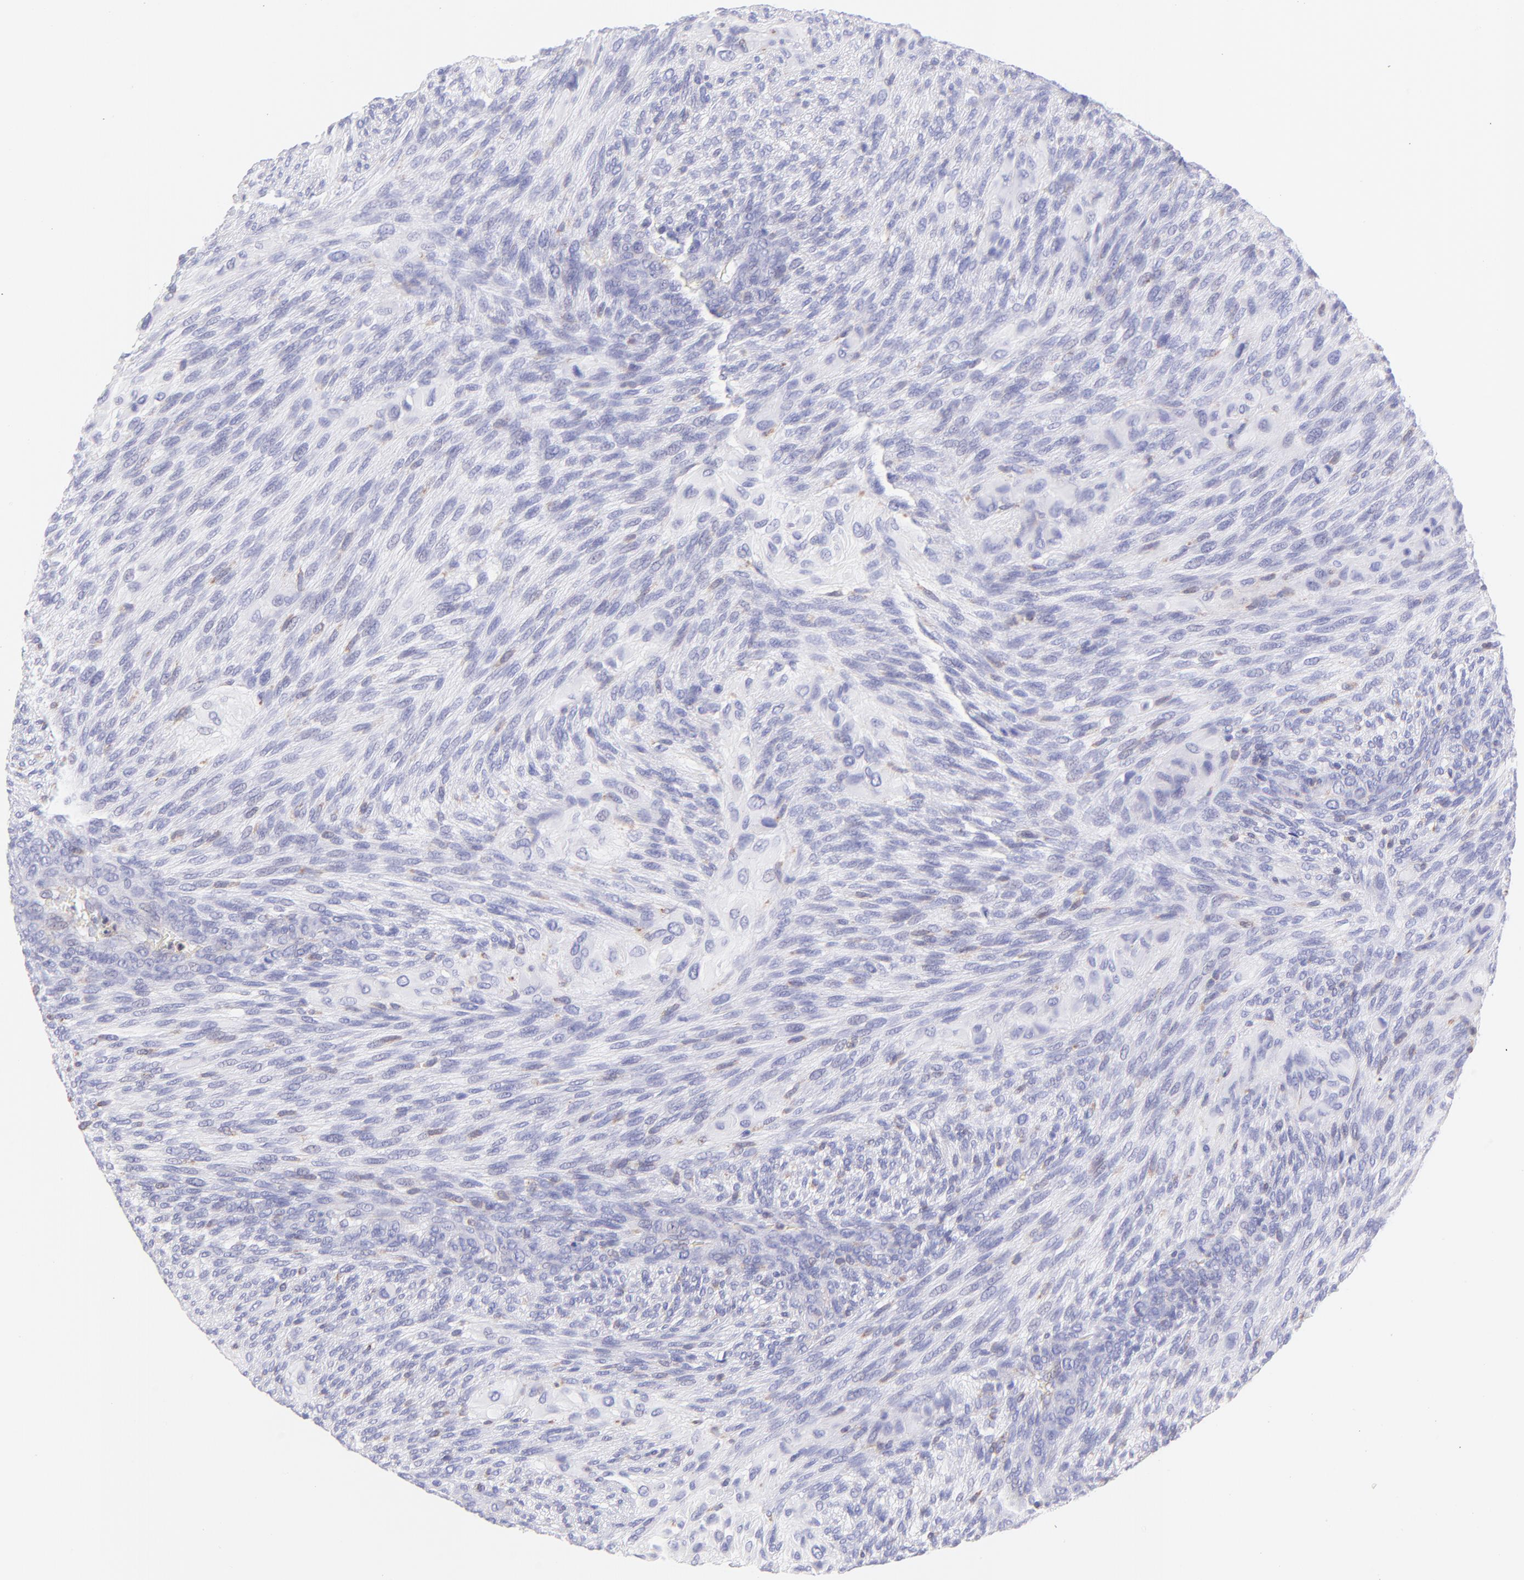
{"staining": {"intensity": "weak", "quantity": "<25%", "location": "cytoplasmic/membranous"}, "tissue": "glioma", "cell_type": "Tumor cells", "image_type": "cancer", "snomed": [{"axis": "morphology", "description": "Glioma, malignant, High grade"}, {"axis": "topography", "description": "Cerebral cortex"}], "caption": "Immunohistochemistry image of glioma stained for a protein (brown), which displays no staining in tumor cells.", "gene": "IRAG2", "patient": {"sex": "female", "age": 55}}